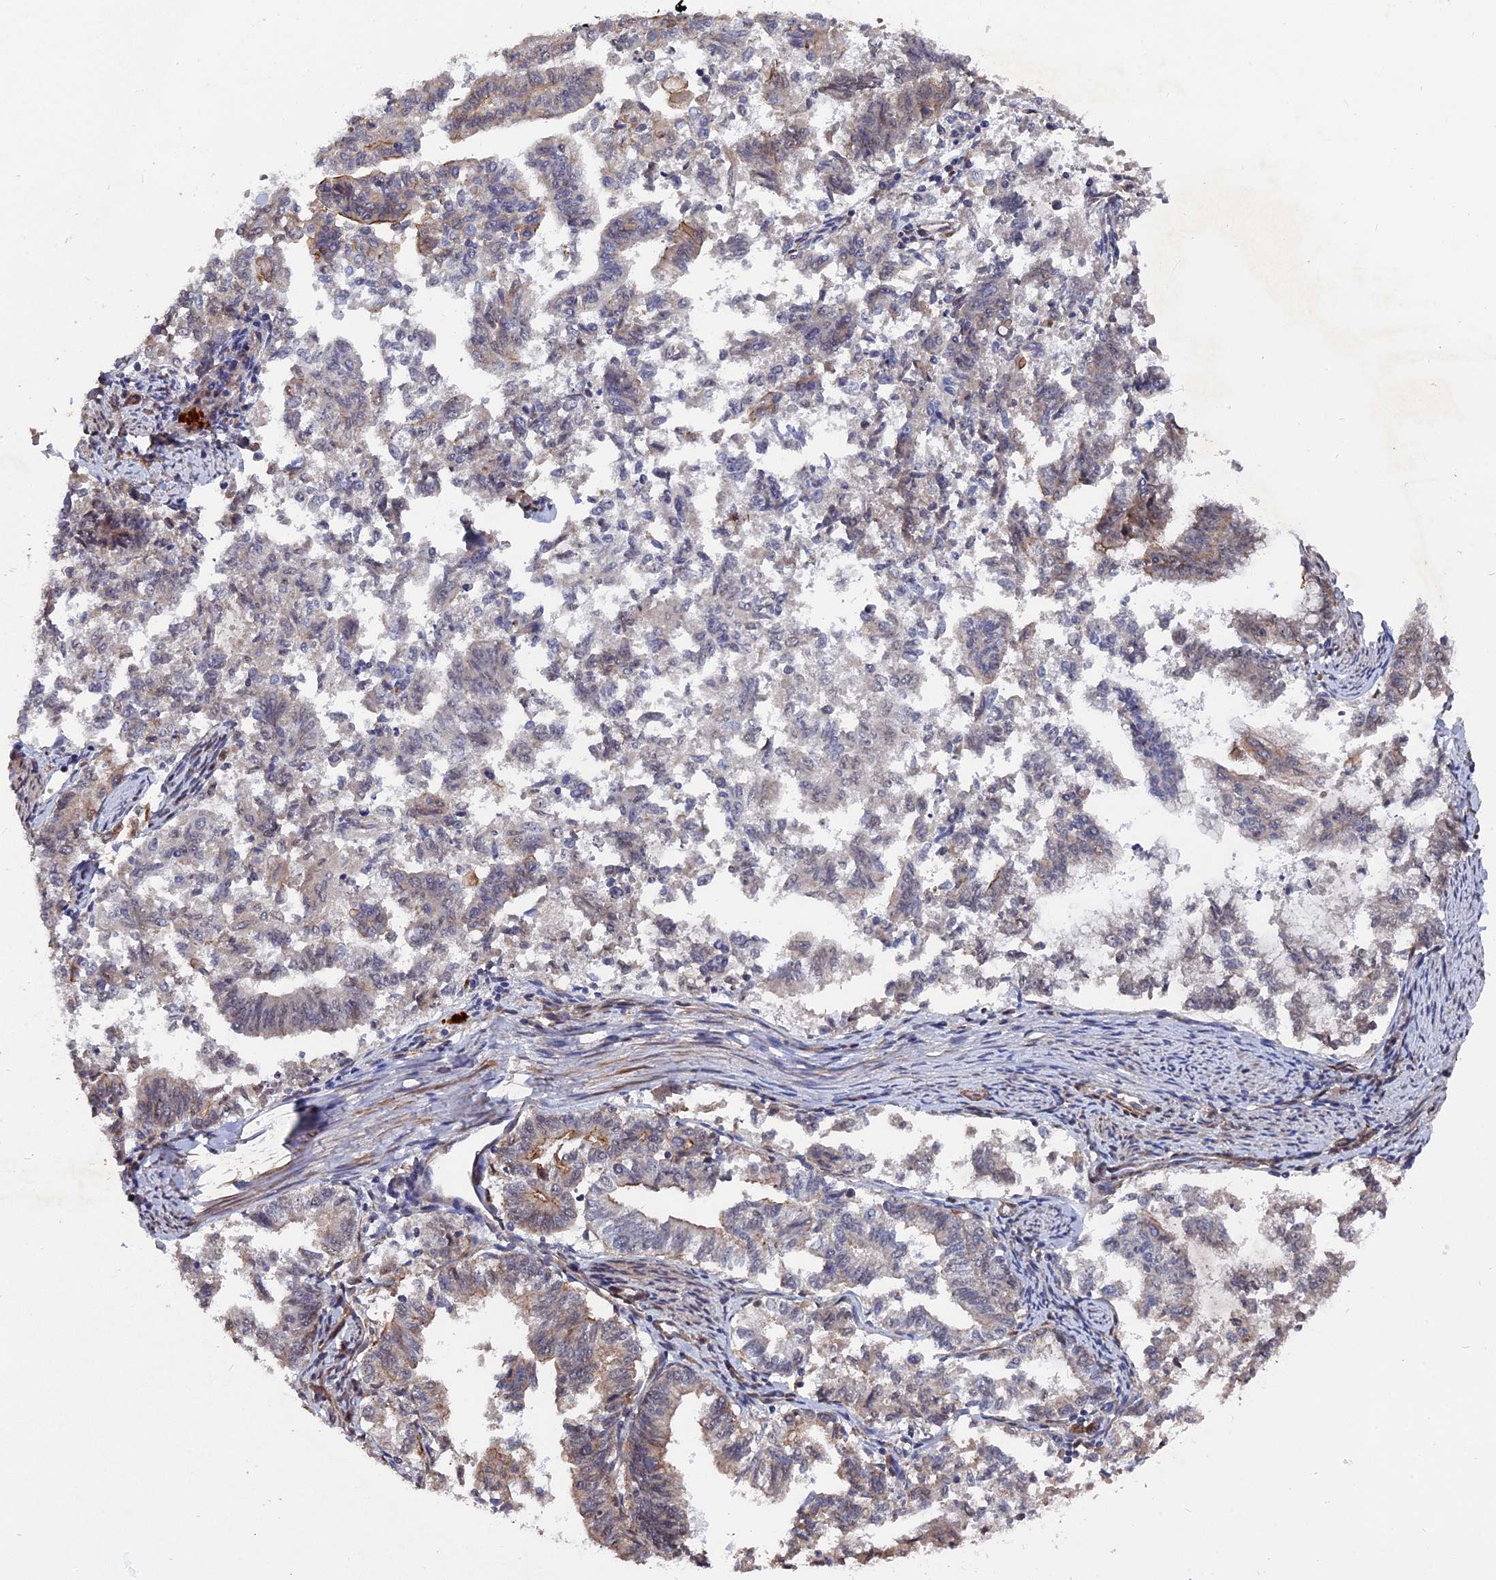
{"staining": {"intensity": "moderate", "quantity": "<25%", "location": "cytoplasmic/membranous"}, "tissue": "endometrial cancer", "cell_type": "Tumor cells", "image_type": "cancer", "snomed": [{"axis": "morphology", "description": "Adenocarcinoma, NOS"}, {"axis": "topography", "description": "Endometrium"}], "caption": "Endometrial adenocarcinoma stained with DAB immunohistochemistry (IHC) displays low levels of moderate cytoplasmic/membranous staining in approximately <25% of tumor cells.", "gene": "NOSIP", "patient": {"sex": "female", "age": 79}}